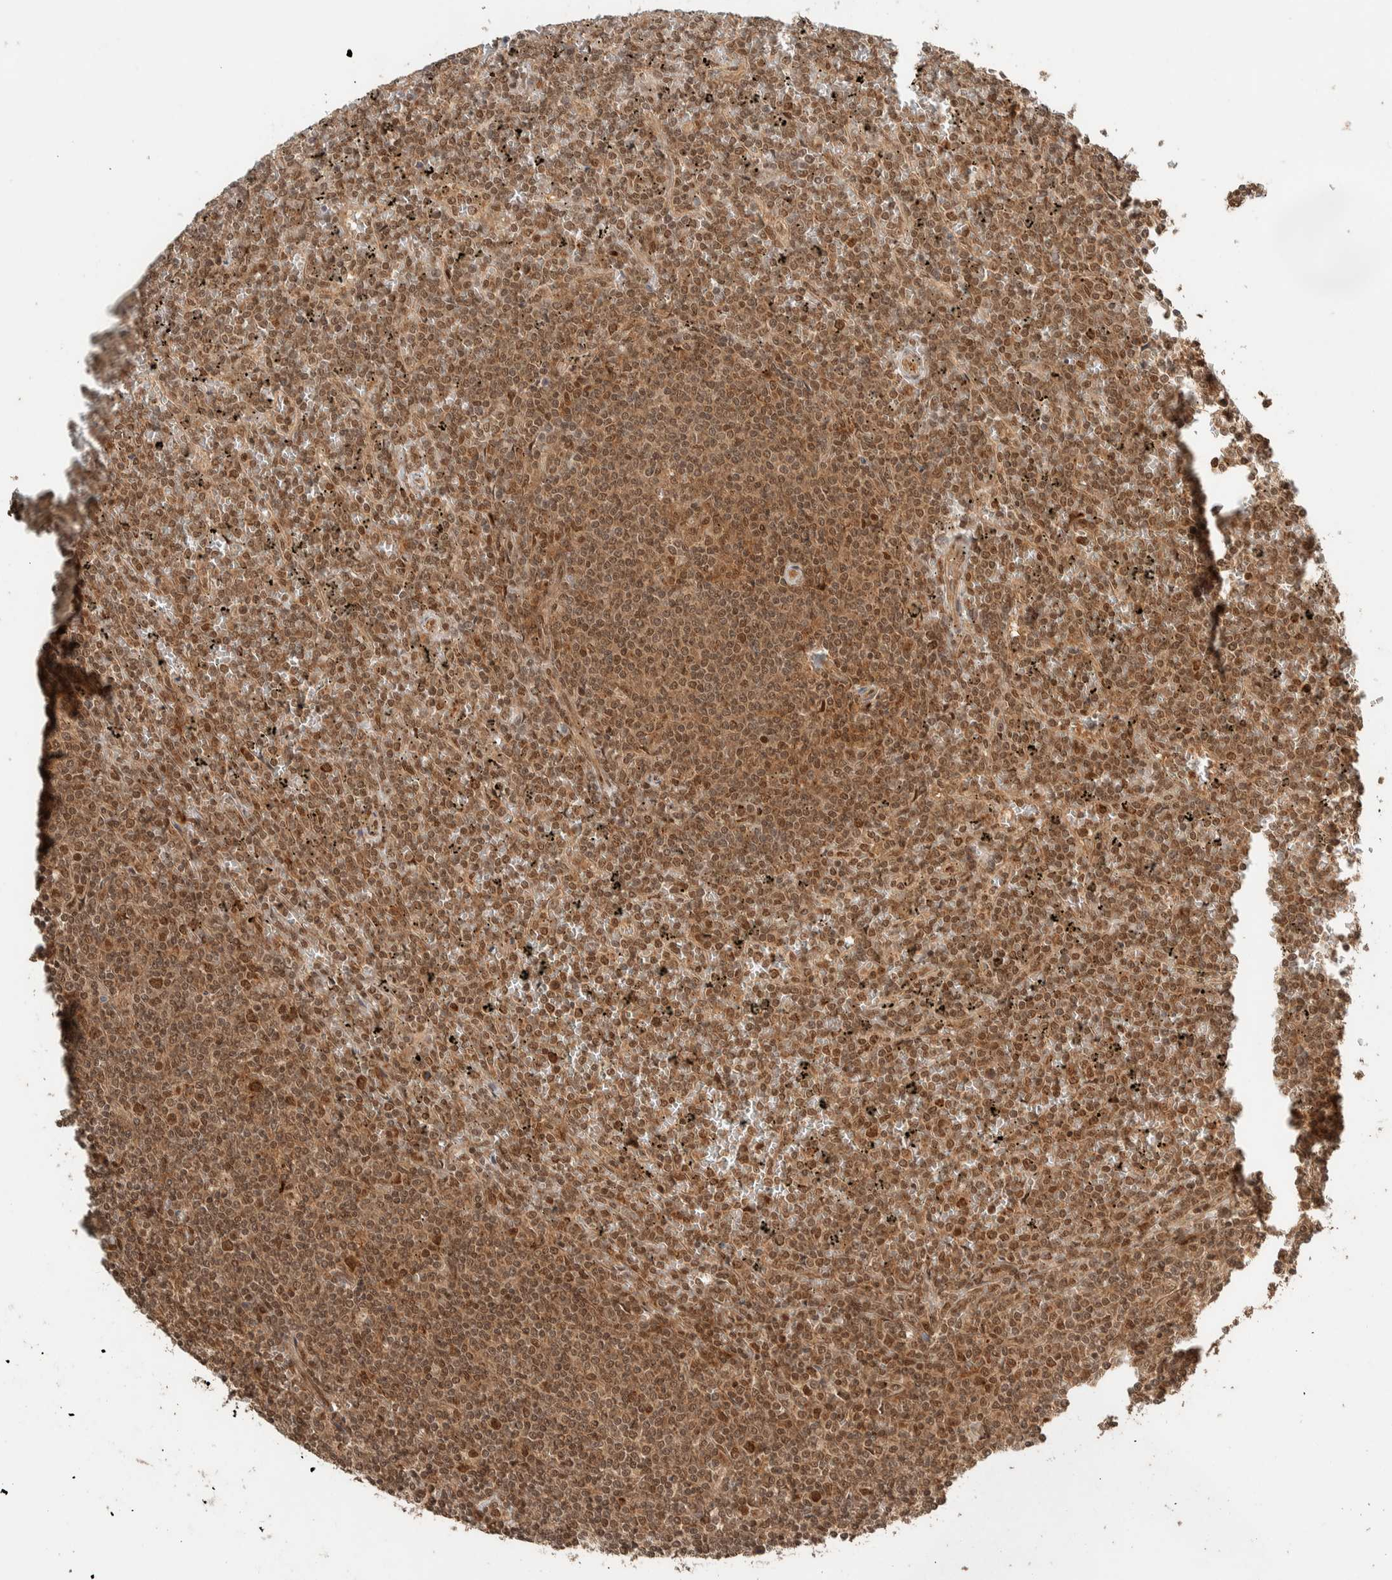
{"staining": {"intensity": "moderate", "quantity": ">75%", "location": "cytoplasmic/membranous,nuclear"}, "tissue": "lymphoma", "cell_type": "Tumor cells", "image_type": "cancer", "snomed": [{"axis": "morphology", "description": "Malignant lymphoma, non-Hodgkin's type, Low grade"}, {"axis": "topography", "description": "Spleen"}], "caption": "Lymphoma stained with a protein marker demonstrates moderate staining in tumor cells.", "gene": "ZBTB2", "patient": {"sex": "female", "age": 19}}